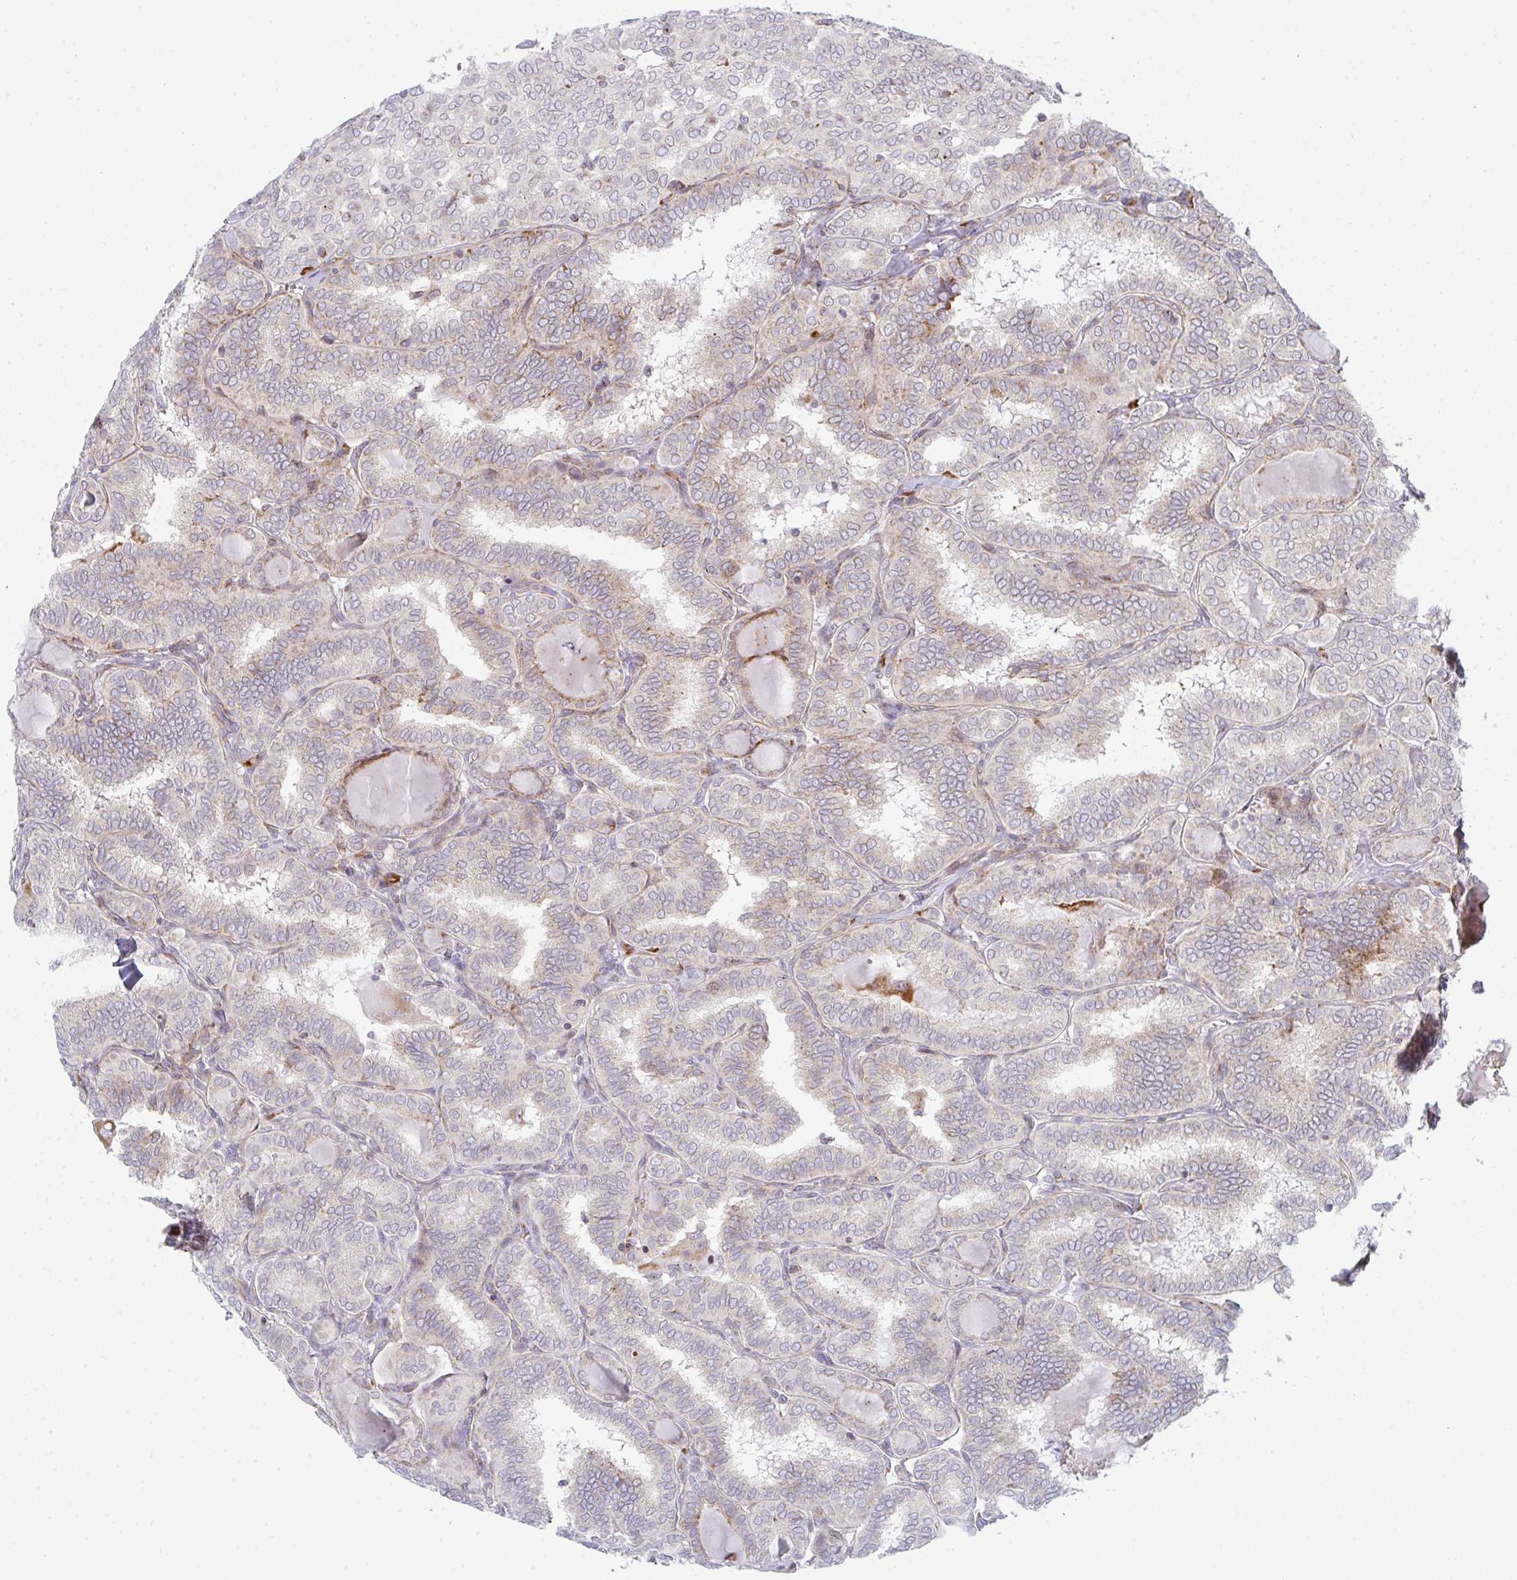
{"staining": {"intensity": "moderate", "quantity": "<25%", "location": "cytoplasmic/membranous"}, "tissue": "thyroid cancer", "cell_type": "Tumor cells", "image_type": "cancer", "snomed": [{"axis": "morphology", "description": "Papillary adenocarcinoma, NOS"}, {"axis": "topography", "description": "Thyroid gland"}], "caption": "Immunohistochemistry (IHC) (DAB) staining of human thyroid papillary adenocarcinoma demonstrates moderate cytoplasmic/membranous protein expression in about <25% of tumor cells.", "gene": "PRKCH", "patient": {"sex": "female", "age": 30}}